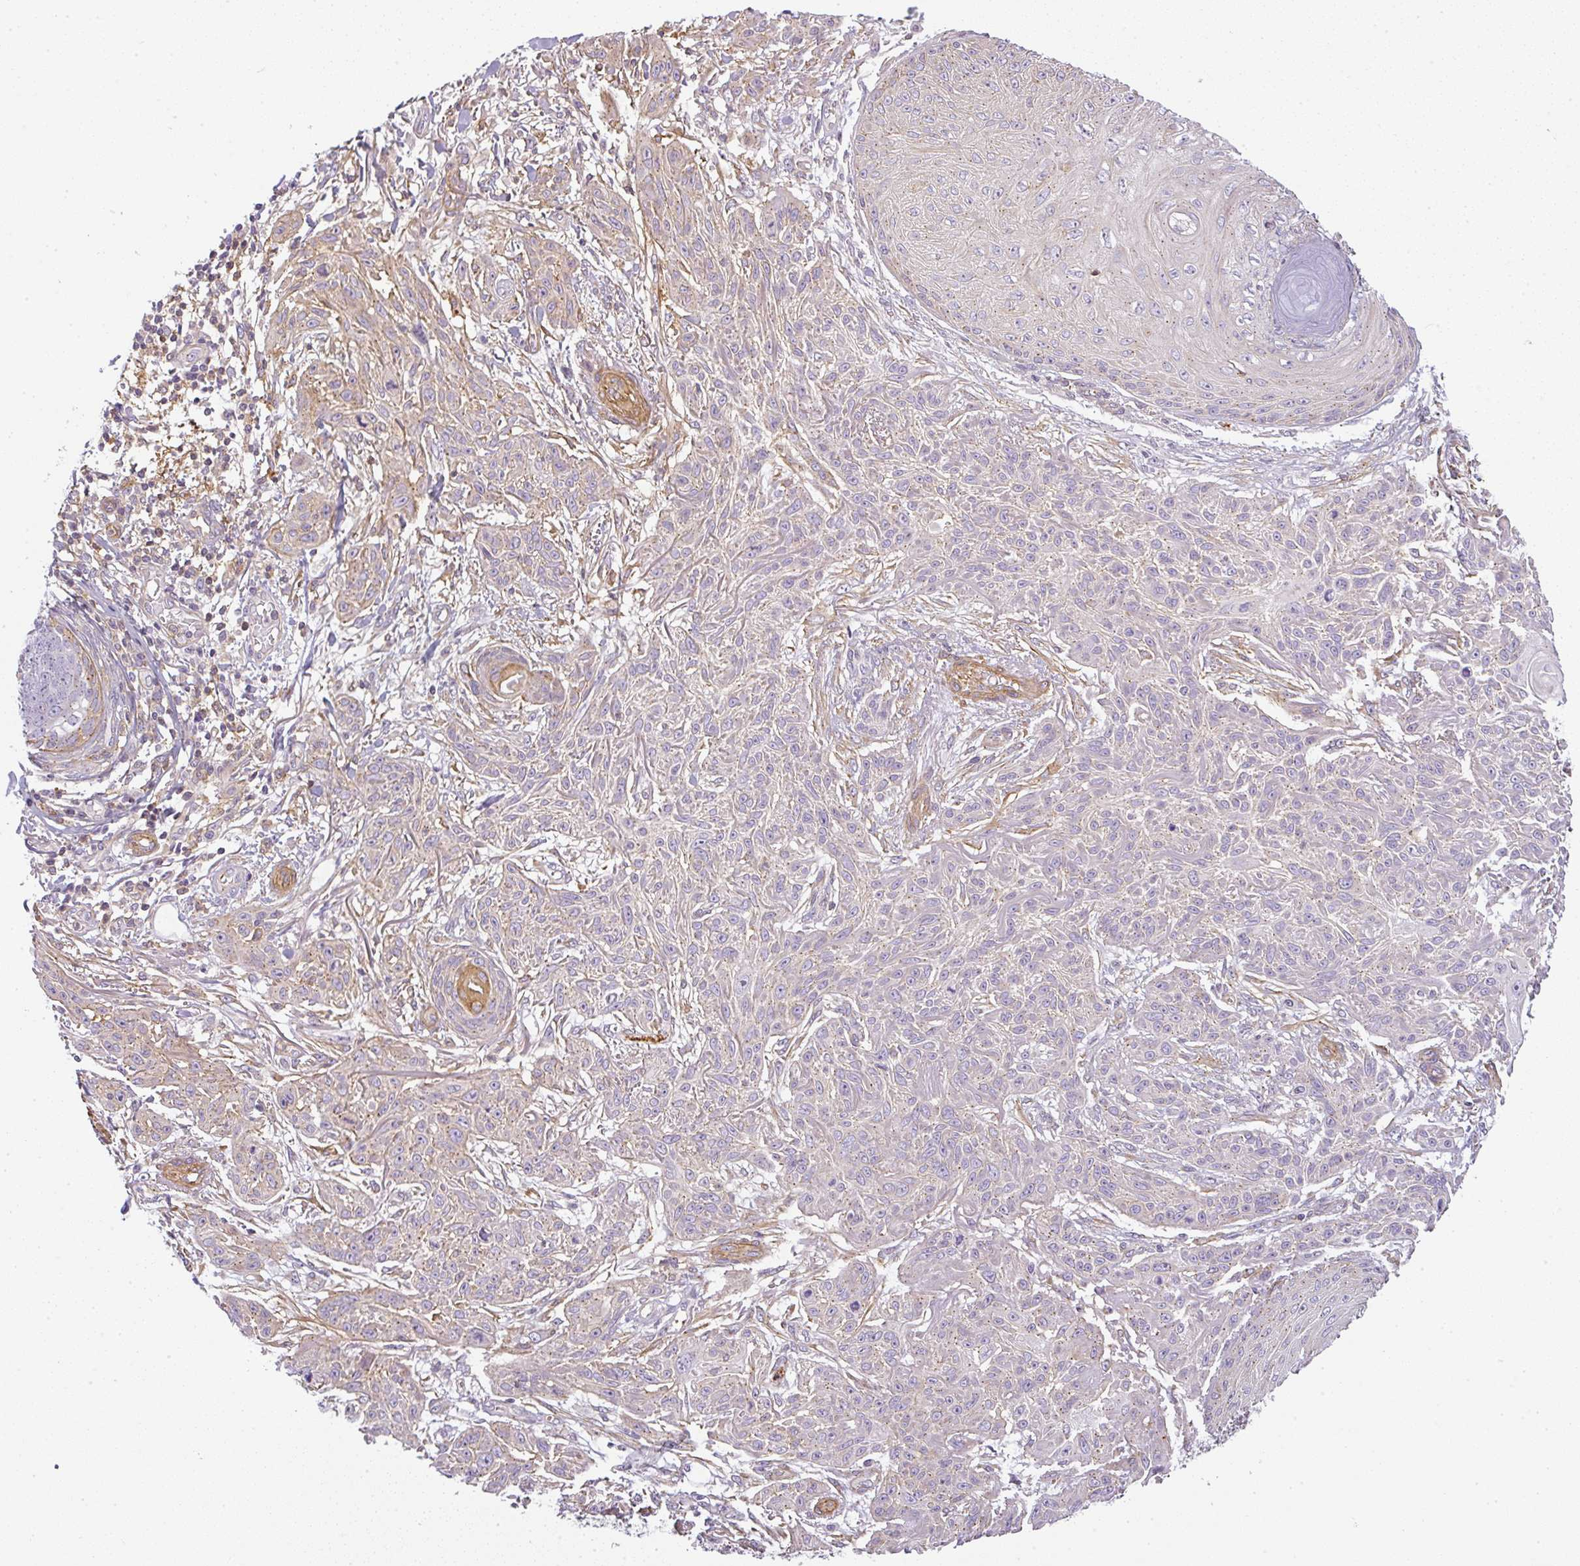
{"staining": {"intensity": "weak", "quantity": "<25%", "location": "cytoplasmic/membranous"}, "tissue": "skin cancer", "cell_type": "Tumor cells", "image_type": "cancer", "snomed": [{"axis": "morphology", "description": "Squamous cell carcinoma, NOS"}, {"axis": "topography", "description": "Skin"}], "caption": "Tumor cells show no significant protein staining in skin squamous cell carcinoma. (Stains: DAB immunohistochemistry (IHC) with hematoxylin counter stain, Microscopy: brightfield microscopy at high magnification).", "gene": "SULF1", "patient": {"sex": "male", "age": 86}}